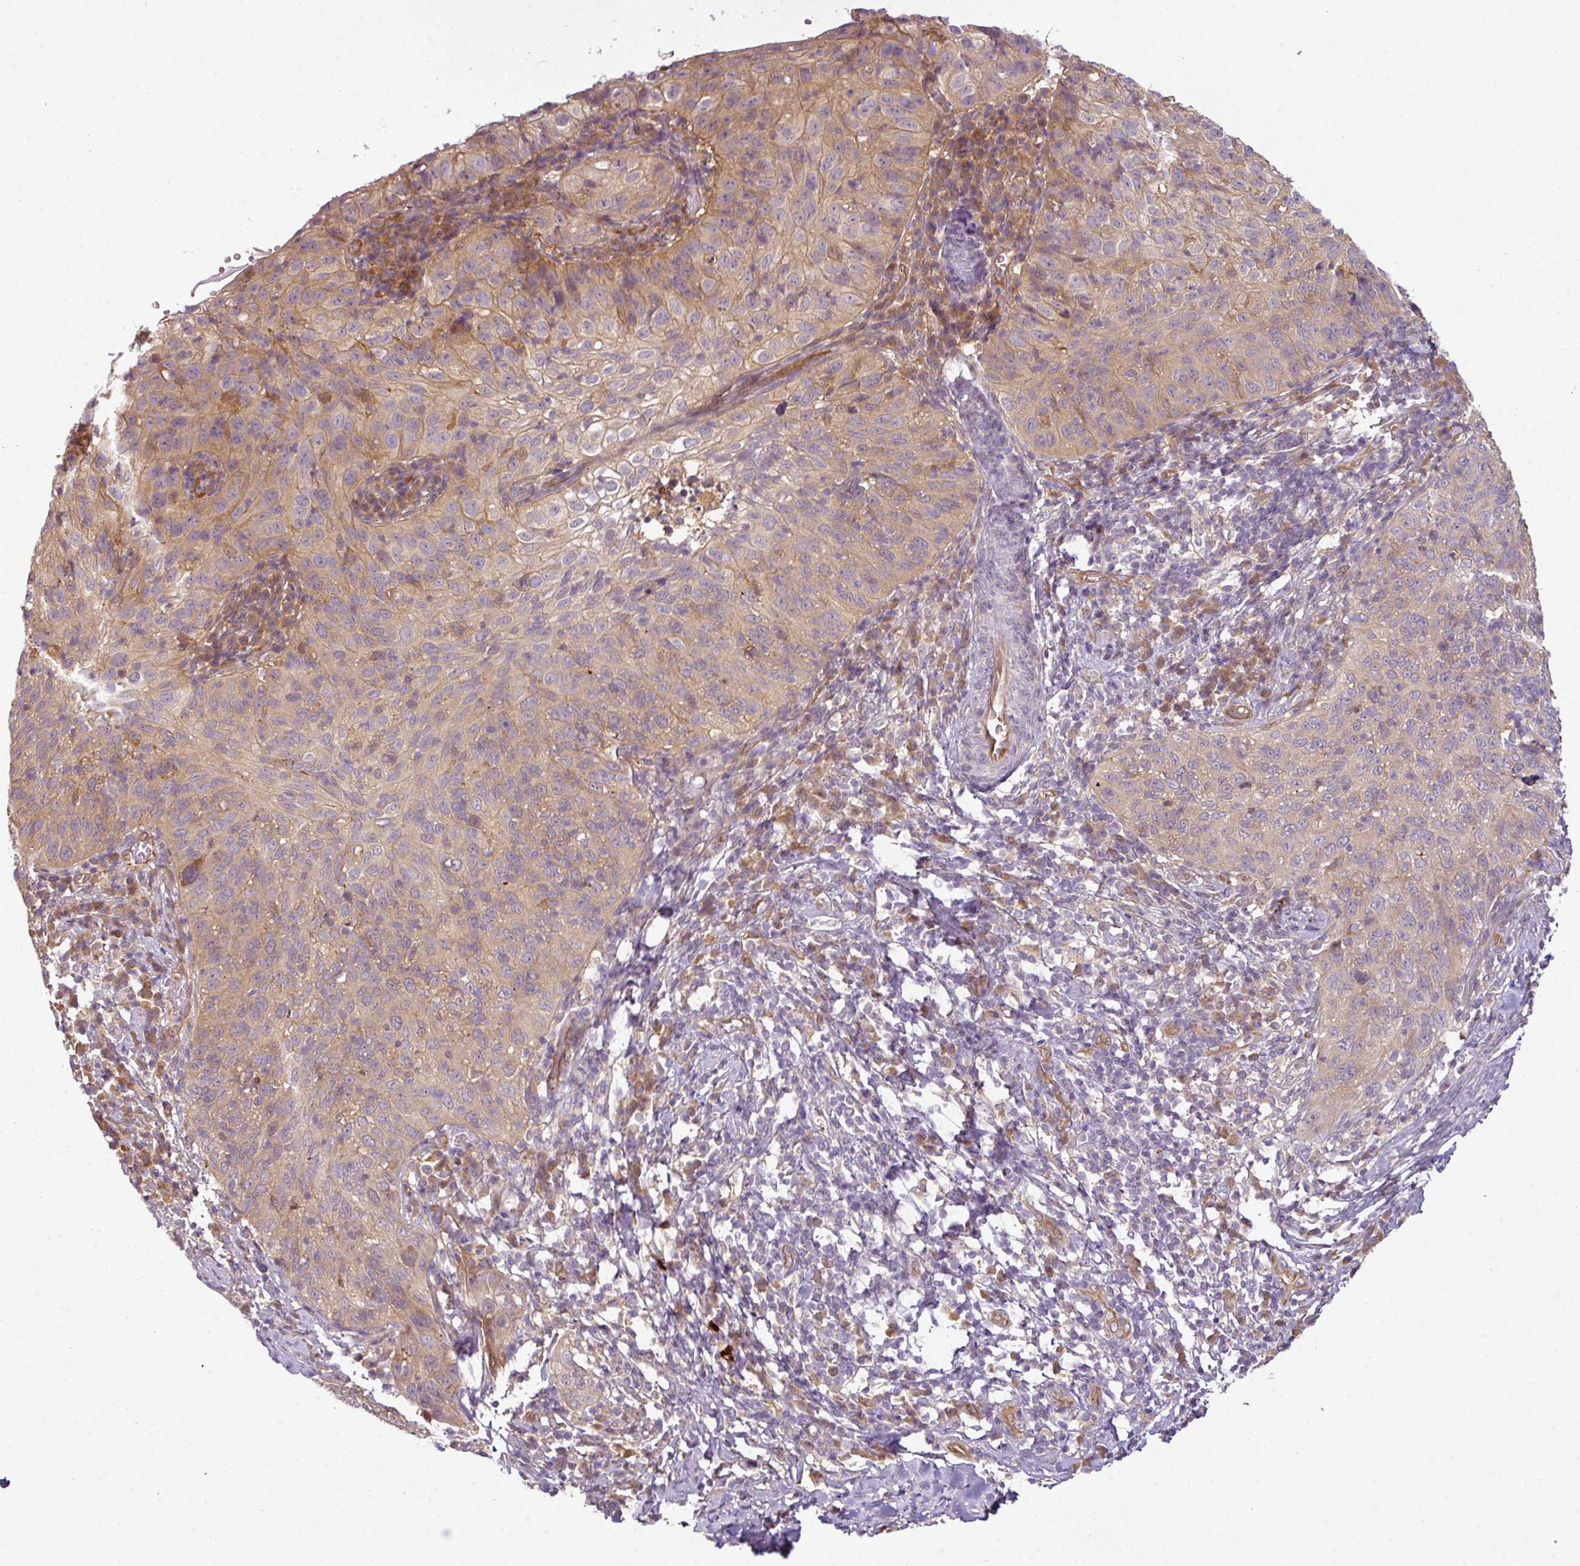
{"staining": {"intensity": "weak", "quantity": "<25%", "location": "cytoplasmic/membranous"}, "tissue": "cervical cancer", "cell_type": "Tumor cells", "image_type": "cancer", "snomed": [{"axis": "morphology", "description": "Squamous cell carcinoma, NOS"}, {"axis": "topography", "description": "Cervix"}], "caption": "Cervical cancer was stained to show a protein in brown. There is no significant expression in tumor cells. (DAB (3,3'-diaminobenzidine) immunohistochemistry (IHC) with hematoxylin counter stain).", "gene": "ANKRD18A", "patient": {"sex": "female", "age": 30}}